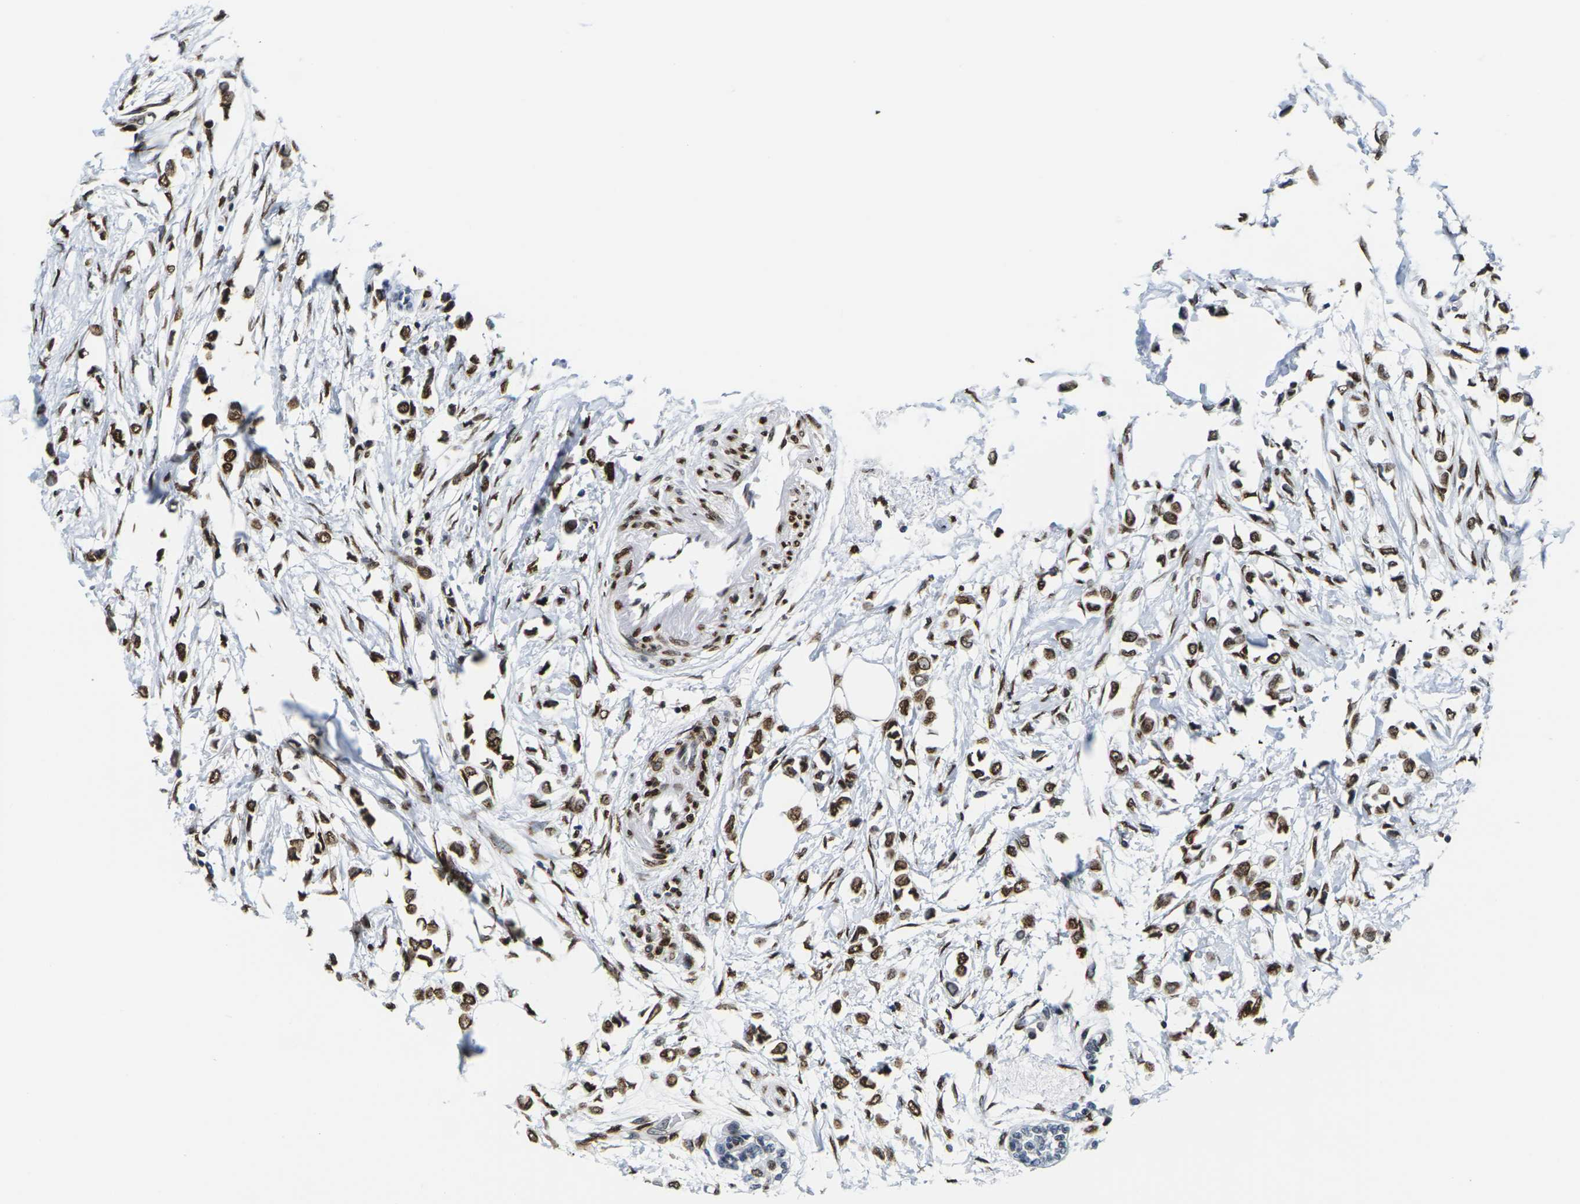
{"staining": {"intensity": "strong", "quantity": ">75%", "location": "cytoplasmic/membranous,nuclear"}, "tissue": "breast cancer", "cell_type": "Tumor cells", "image_type": "cancer", "snomed": [{"axis": "morphology", "description": "Lobular carcinoma"}, {"axis": "topography", "description": "Breast"}], "caption": "About >75% of tumor cells in breast cancer exhibit strong cytoplasmic/membranous and nuclear protein positivity as visualized by brown immunohistochemical staining.", "gene": "H2AC21", "patient": {"sex": "female", "age": 51}}